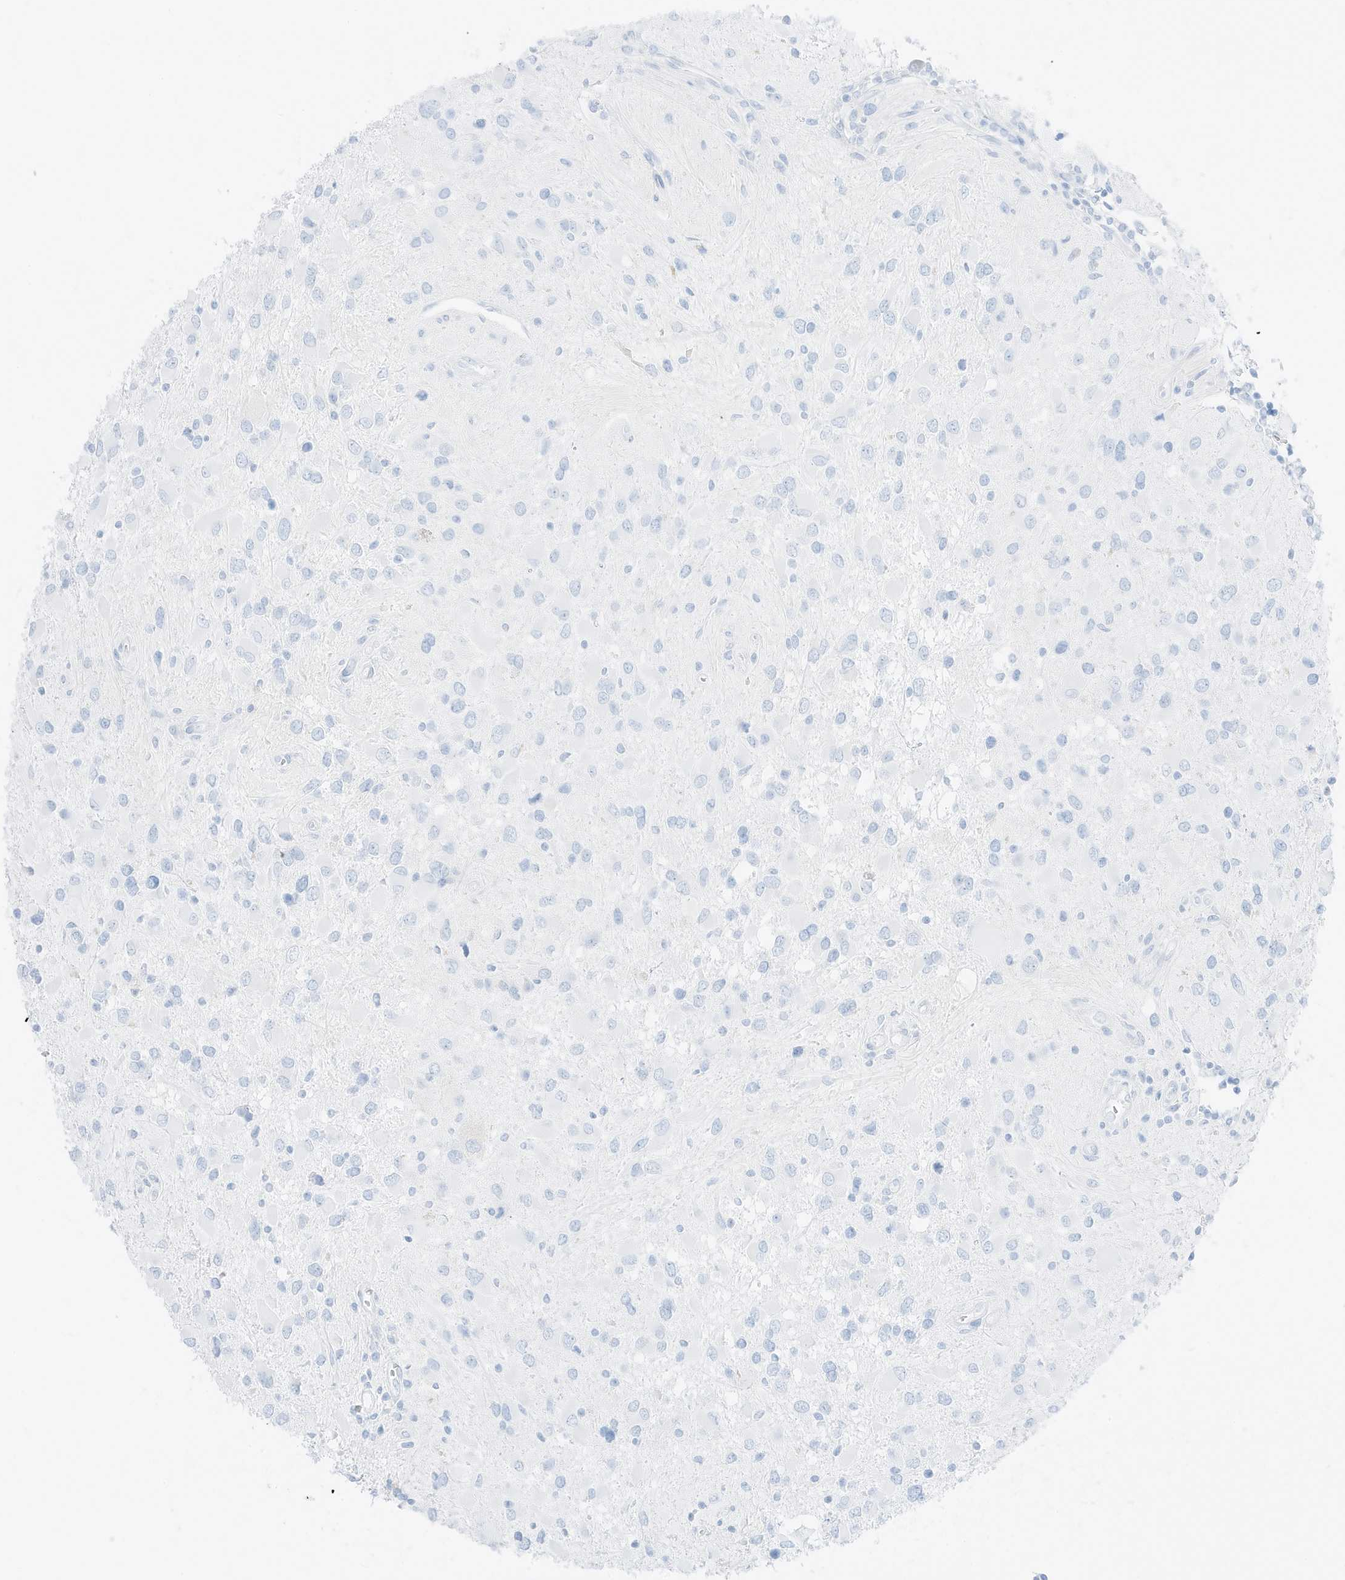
{"staining": {"intensity": "negative", "quantity": "none", "location": "none"}, "tissue": "glioma", "cell_type": "Tumor cells", "image_type": "cancer", "snomed": [{"axis": "morphology", "description": "Glioma, malignant, High grade"}, {"axis": "topography", "description": "Brain"}], "caption": "Tumor cells are negative for brown protein staining in glioma.", "gene": "SLC22A13", "patient": {"sex": "male", "age": 53}}